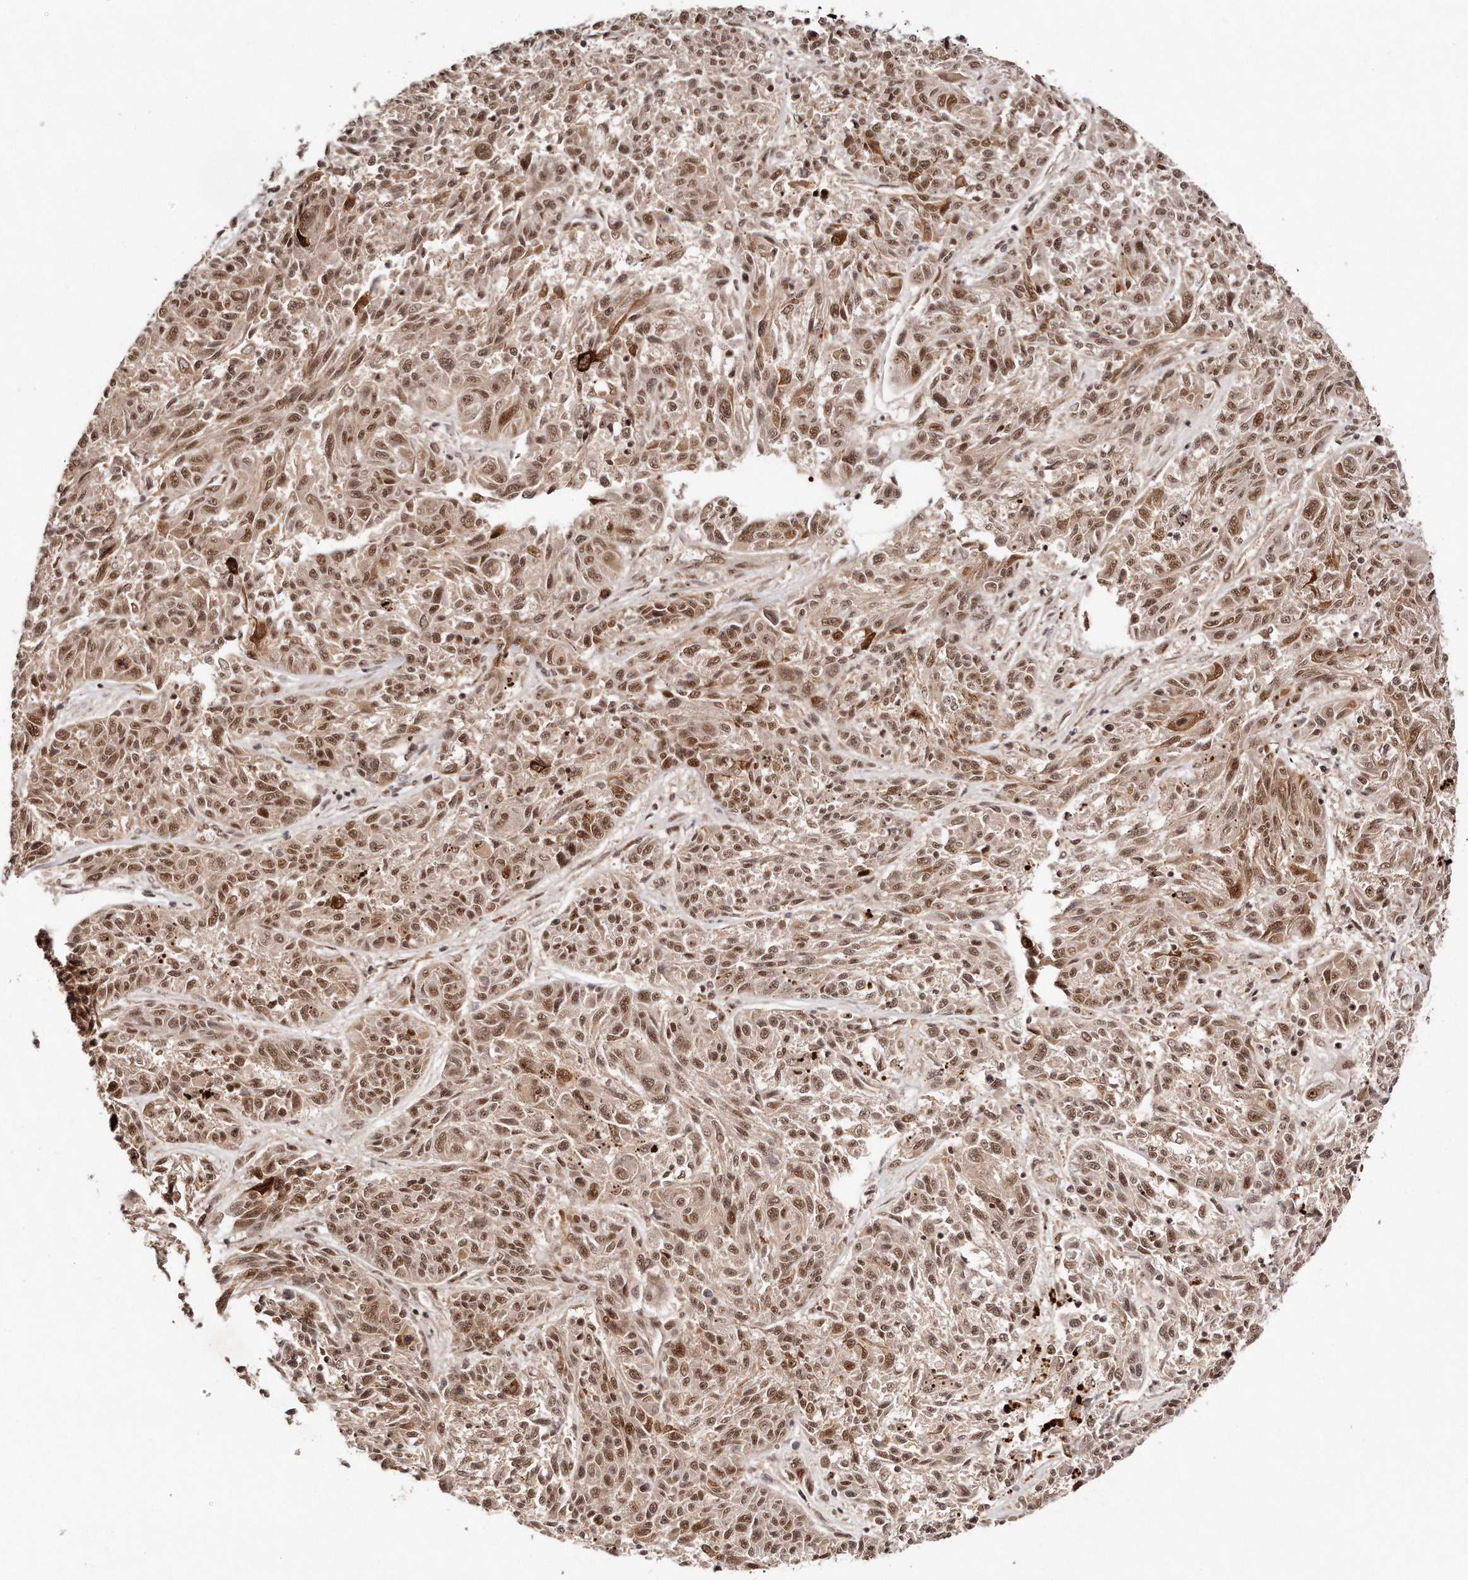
{"staining": {"intensity": "moderate", "quantity": ">75%", "location": "cytoplasmic/membranous,nuclear"}, "tissue": "melanoma", "cell_type": "Tumor cells", "image_type": "cancer", "snomed": [{"axis": "morphology", "description": "Malignant melanoma, NOS"}, {"axis": "topography", "description": "Skin"}], "caption": "Malignant melanoma was stained to show a protein in brown. There is medium levels of moderate cytoplasmic/membranous and nuclear expression in about >75% of tumor cells. (Brightfield microscopy of DAB IHC at high magnification).", "gene": "SOX4", "patient": {"sex": "male", "age": 53}}